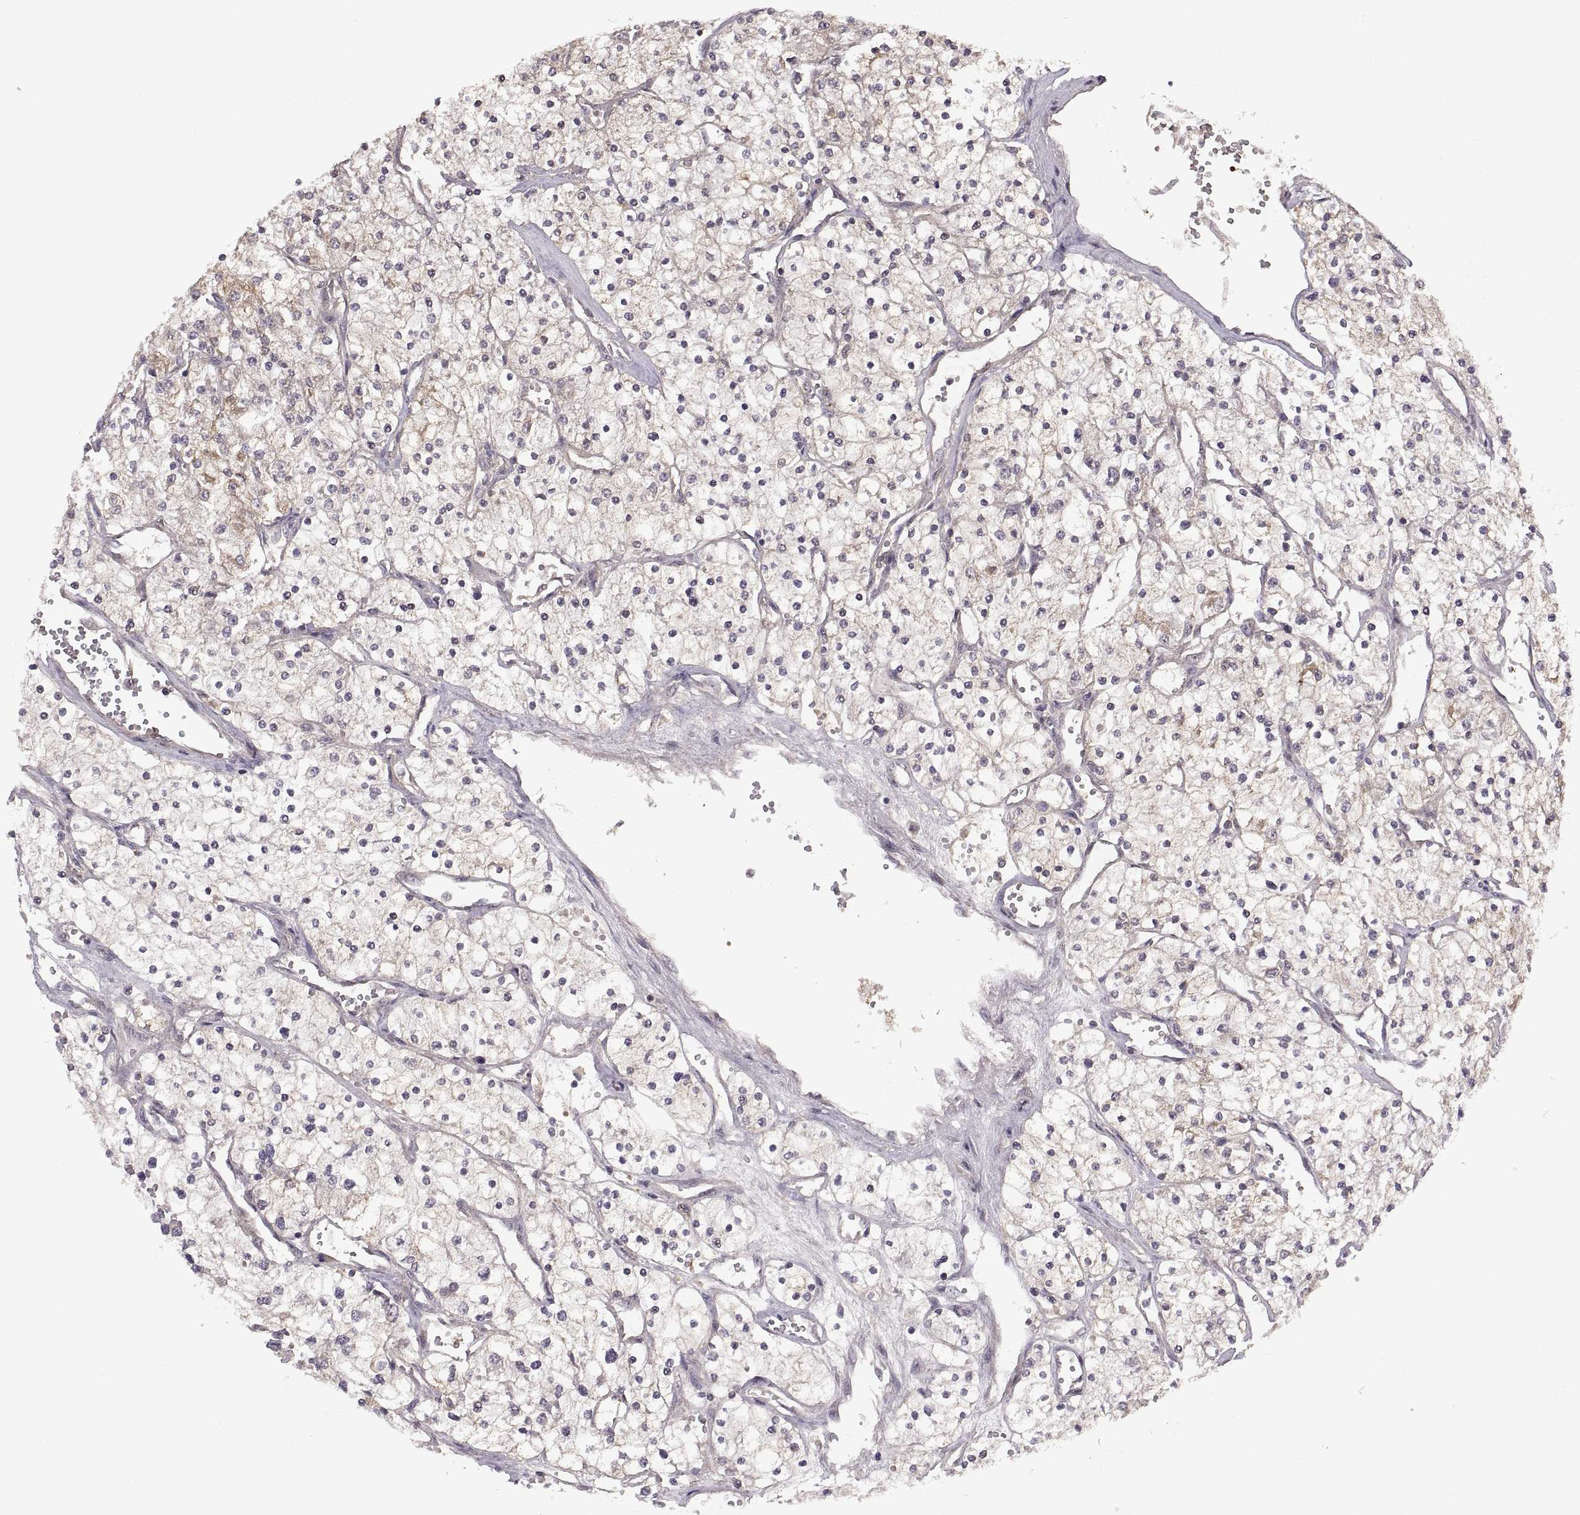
{"staining": {"intensity": "weak", "quantity": "<25%", "location": "cytoplasmic/membranous"}, "tissue": "renal cancer", "cell_type": "Tumor cells", "image_type": "cancer", "snomed": [{"axis": "morphology", "description": "Adenocarcinoma, NOS"}, {"axis": "topography", "description": "Kidney"}], "caption": "A high-resolution photomicrograph shows IHC staining of renal cancer (adenocarcinoma), which demonstrates no significant positivity in tumor cells. The staining is performed using DAB brown chromogen with nuclei counter-stained in using hematoxylin.", "gene": "NMNAT2", "patient": {"sex": "male", "age": 80}}